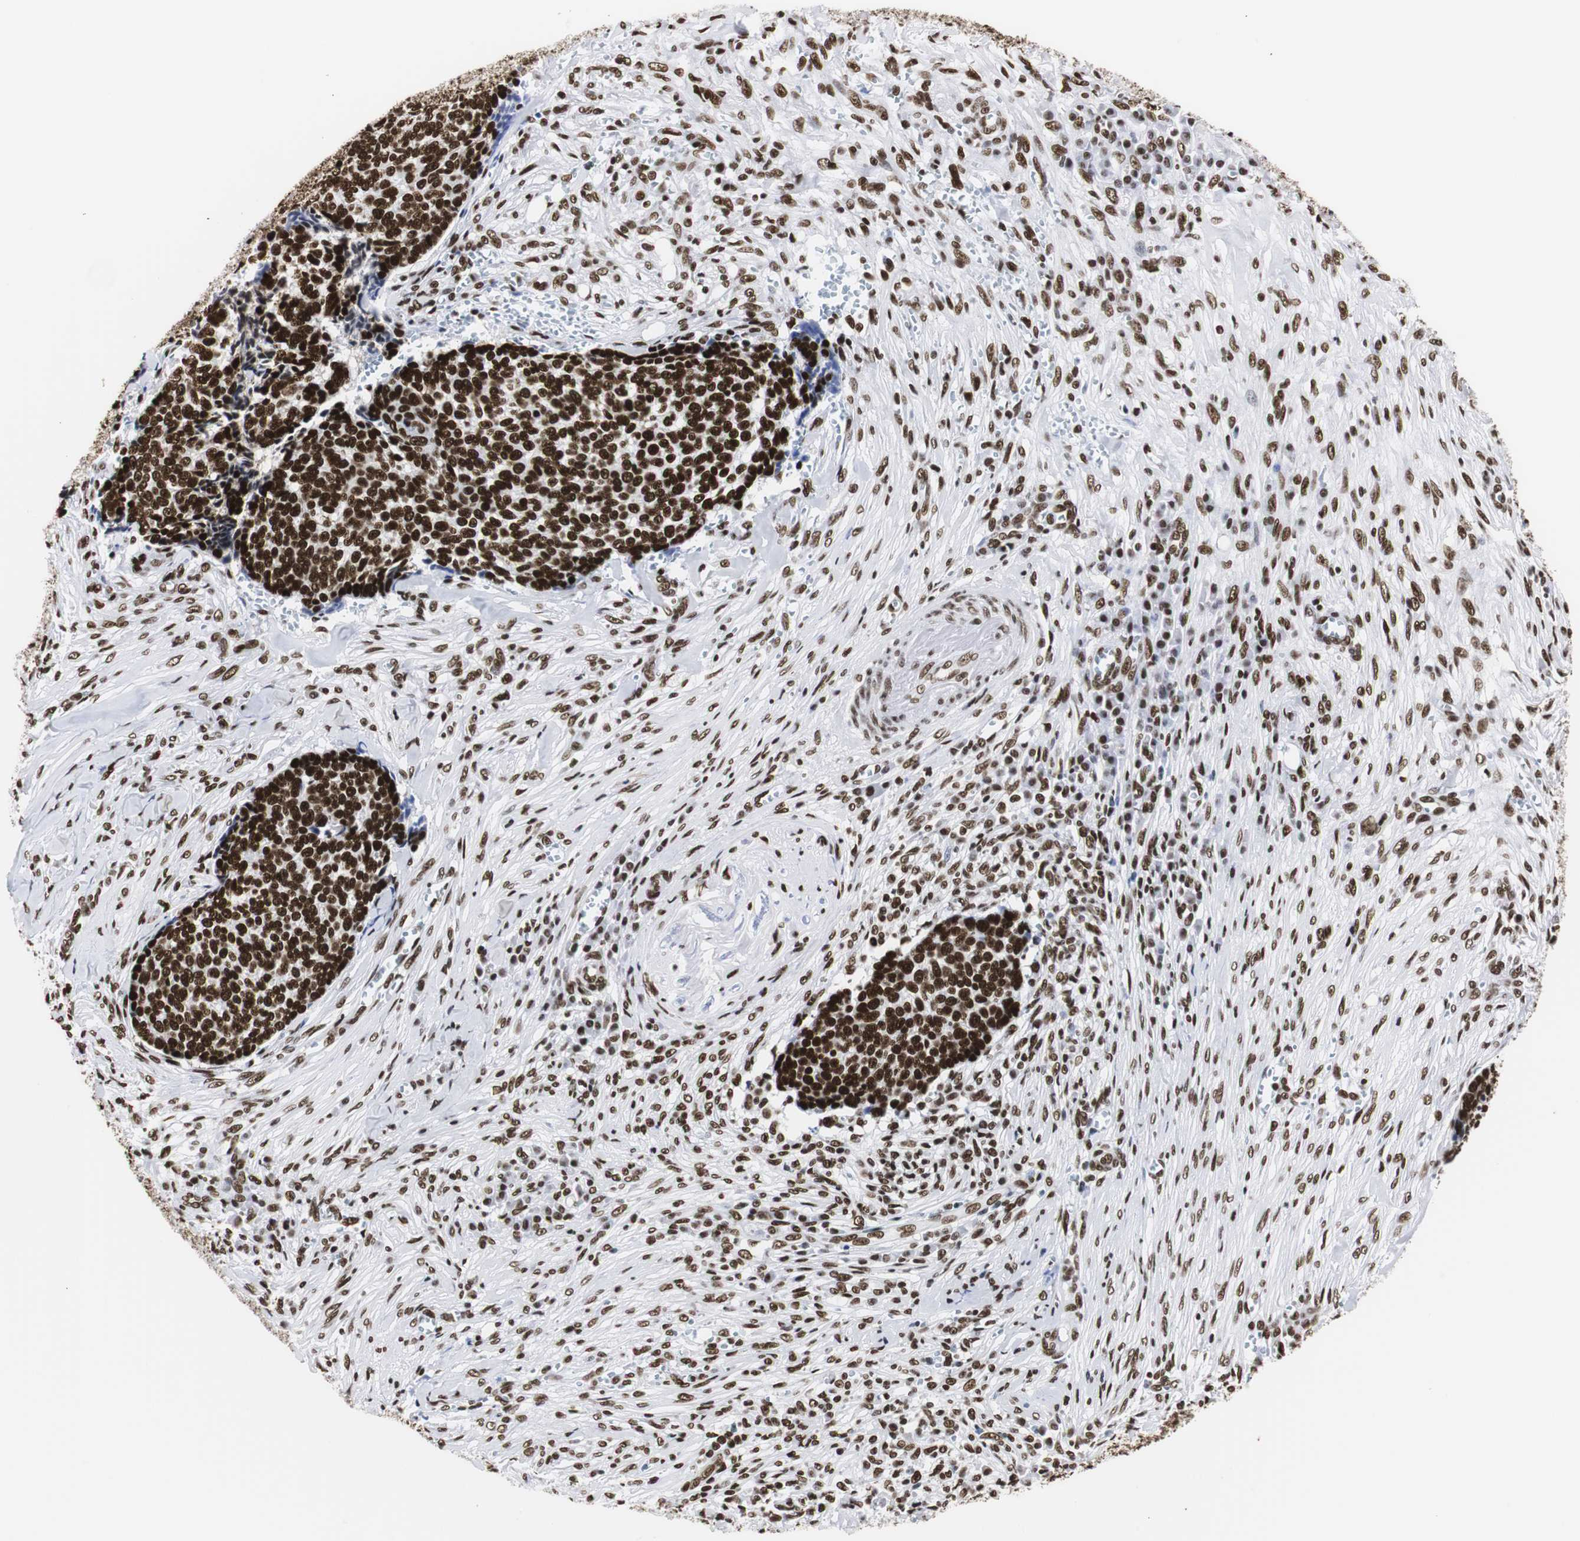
{"staining": {"intensity": "strong", "quantity": ">75%", "location": "nuclear"}, "tissue": "skin cancer", "cell_type": "Tumor cells", "image_type": "cancer", "snomed": [{"axis": "morphology", "description": "Basal cell carcinoma"}, {"axis": "topography", "description": "Skin"}], "caption": "This histopathology image displays IHC staining of human skin cancer, with high strong nuclear expression in approximately >75% of tumor cells.", "gene": "HNRNPH2", "patient": {"sex": "male", "age": 84}}